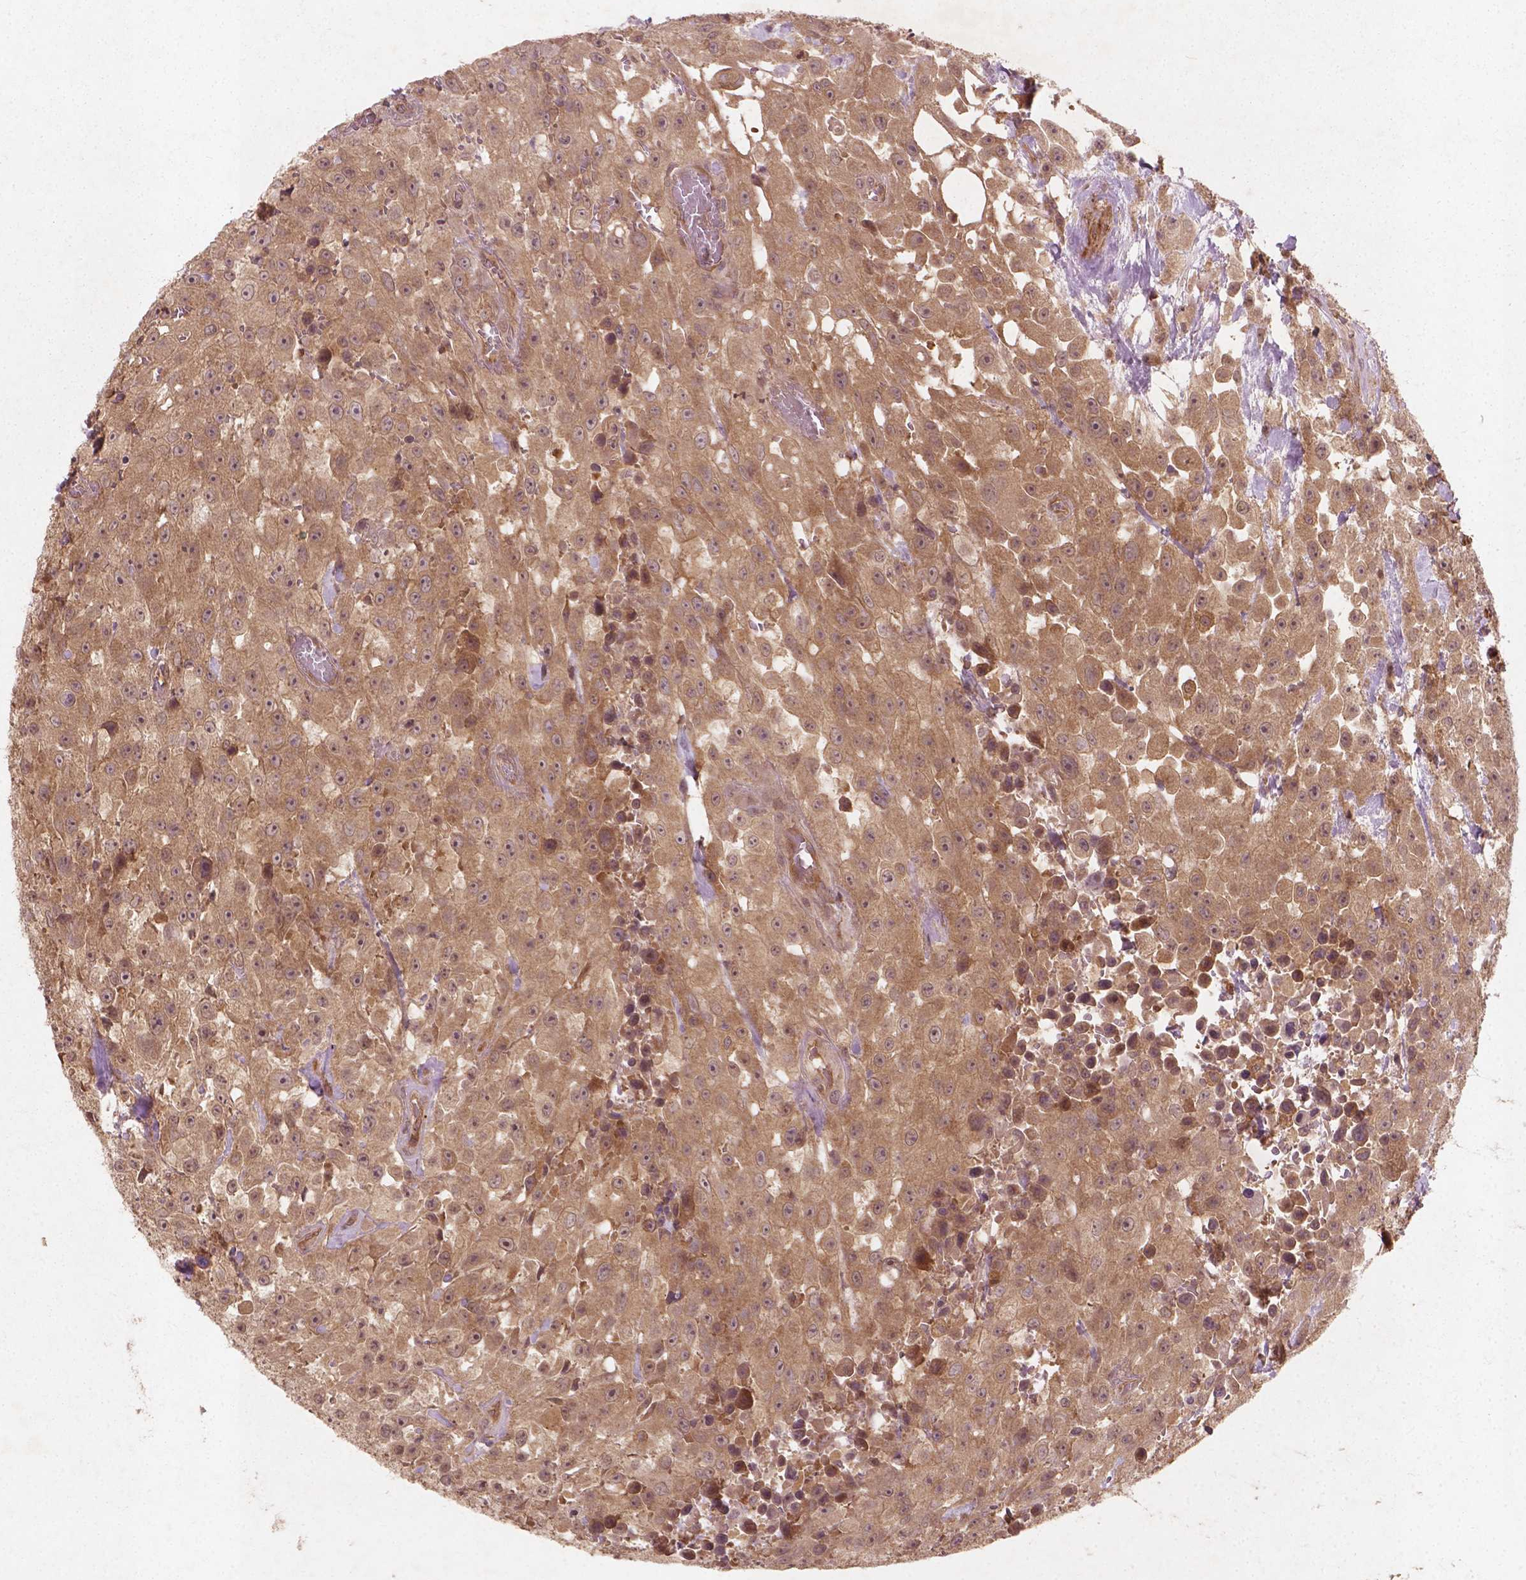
{"staining": {"intensity": "moderate", "quantity": ">75%", "location": "cytoplasmic/membranous"}, "tissue": "urothelial cancer", "cell_type": "Tumor cells", "image_type": "cancer", "snomed": [{"axis": "morphology", "description": "Urothelial carcinoma, High grade"}, {"axis": "topography", "description": "Urinary bladder"}], "caption": "Immunohistochemistry (IHC) of urothelial cancer demonstrates medium levels of moderate cytoplasmic/membranous positivity in about >75% of tumor cells. Immunohistochemistry (IHC) stains the protein of interest in brown and the nuclei are stained blue.", "gene": "CYFIP2", "patient": {"sex": "male", "age": 79}}